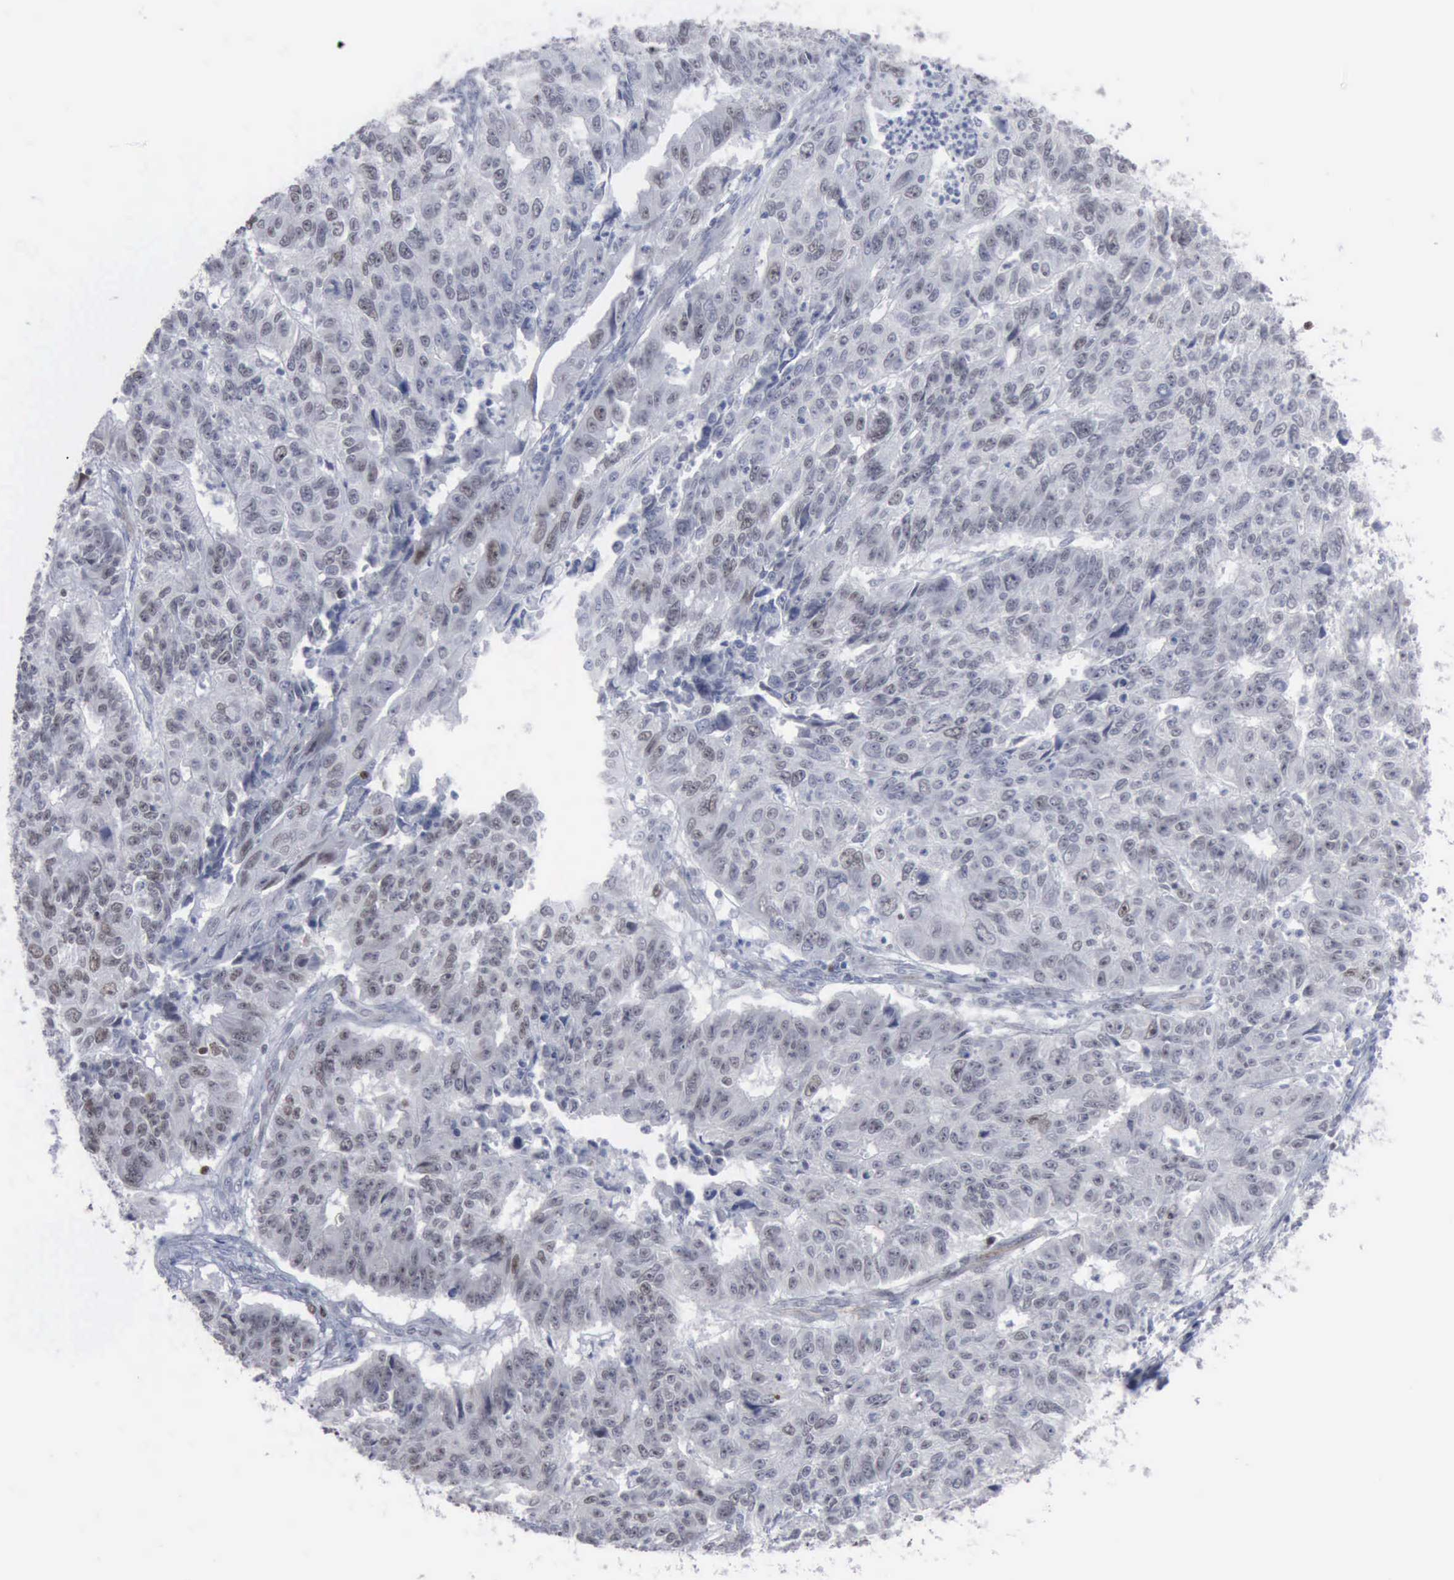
{"staining": {"intensity": "weak", "quantity": "25%-75%", "location": "nuclear"}, "tissue": "endometrial cancer", "cell_type": "Tumor cells", "image_type": "cancer", "snomed": [{"axis": "morphology", "description": "Adenocarcinoma, NOS"}, {"axis": "topography", "description": "Endometrium"}], "caption": "This is a micrograph of immunohistochemistry (IHC) staining of endometrial adenocarcinoma, which shows weak expression in the nuclear of tumor cells.", "gene": "MCM5", "patient": {"sex": "female", "age": 42}}